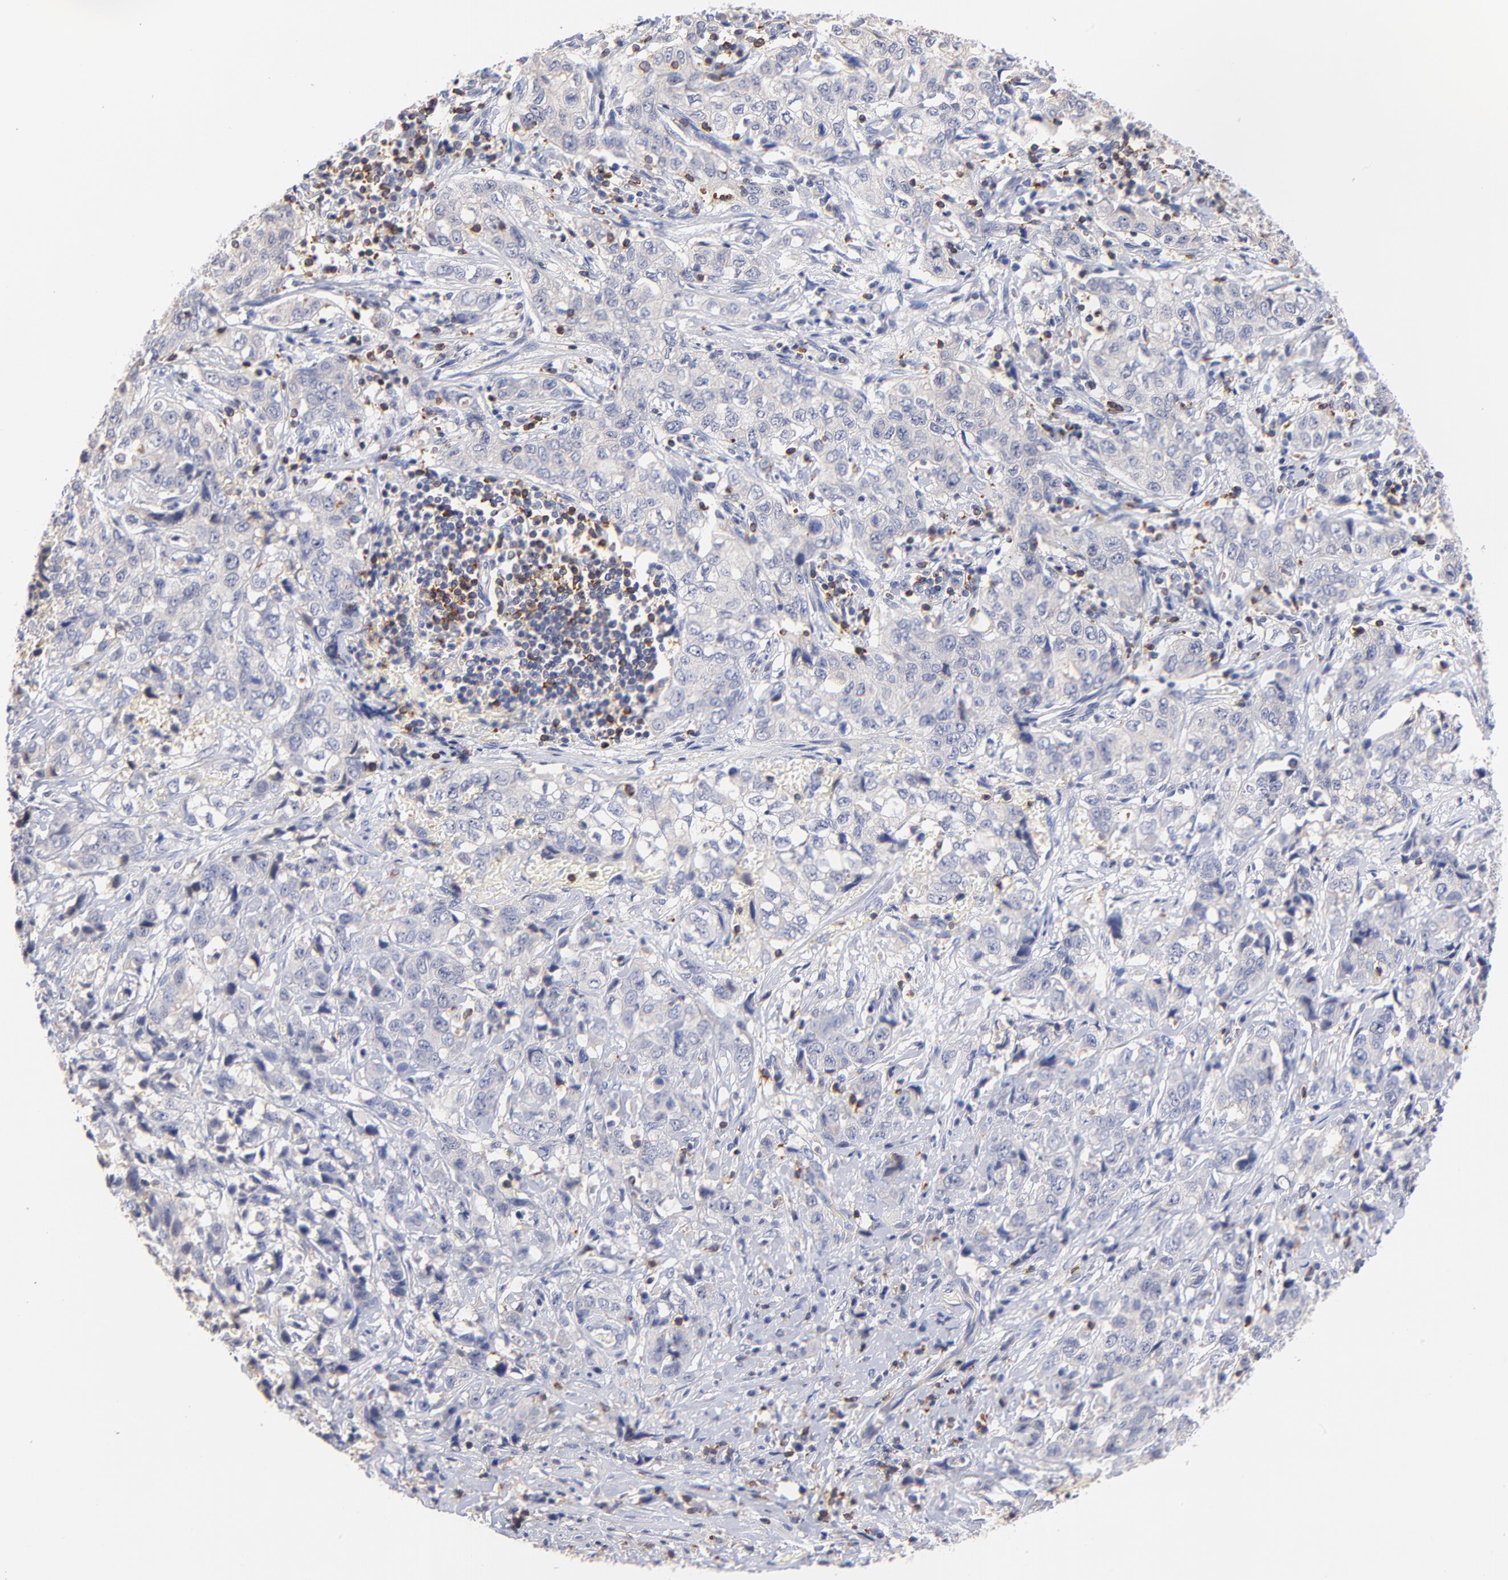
{"staining": {"intensity": "negative", "quantity": "none", "location": "none"}, "tissue": "stomach cancer", "cell_type": "Tumor cells", "image_type": "cancer", "snomed": [{"axis": "morphology", "description": "Adenocarcinoma, NOS"}, {"axis": "topography", "description": "Stomach"}], "caption": "Tumor cells are negative for protein expression in human adenocarcinoma (stomach).", "gene": "KREMEN2", "patient": {"sex": "male", "age": 48}}